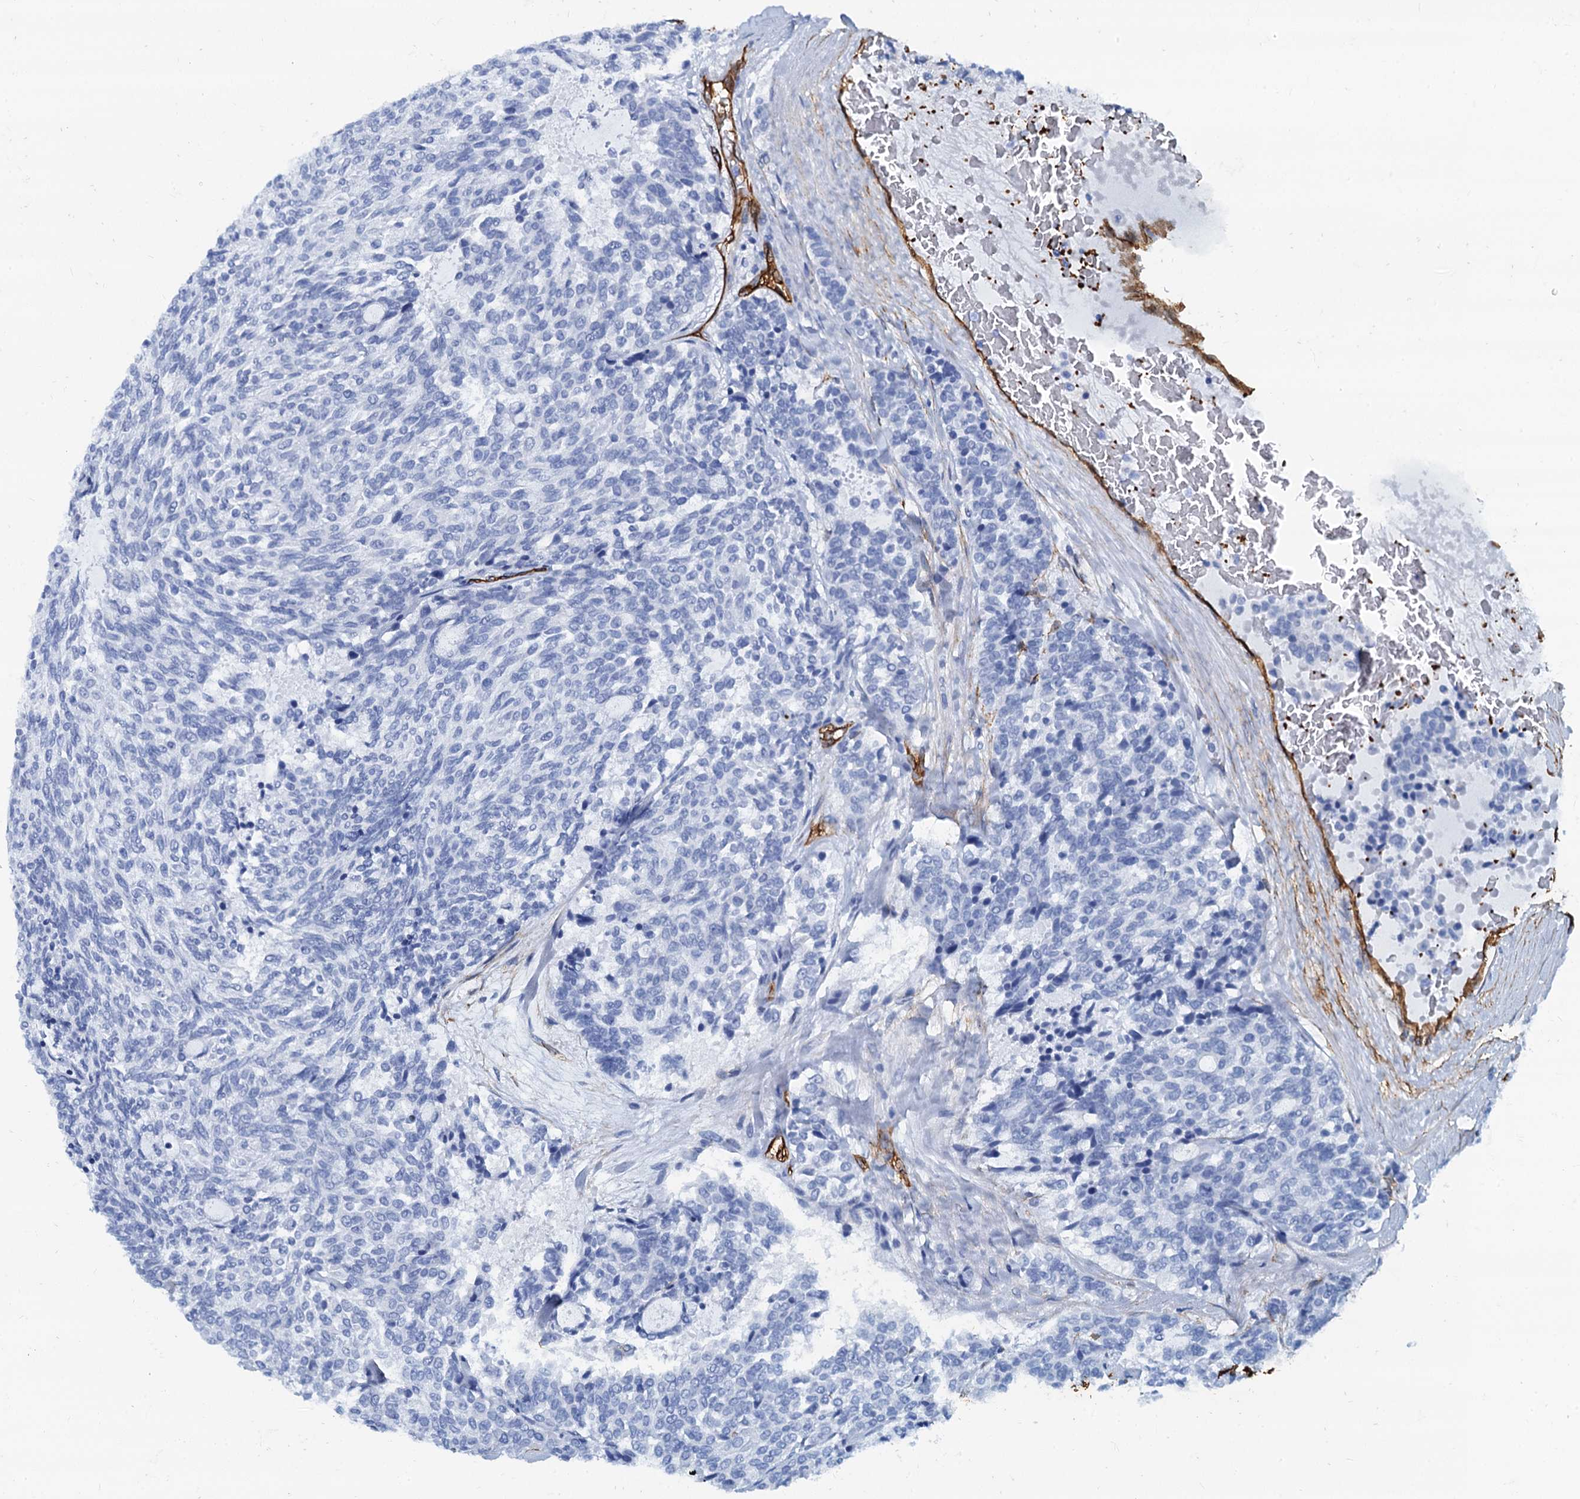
{"staining": {"intensity": "negative", "quantity": "none", "location": "none"}, "tissue": "carcinoid", "cell_type": "Tumor cells", "image_type": "cancer", "snomed": [{"axis": "morphology", "description": "Carcinoid, malignant, NOS"}, {"axis": "topography", "description": "Pancreas"}], "caption": "This is an immunohistochemistry (IHC) histopathology image of carcinoid (malignant). There is no staining in tumor cells.", "gene": "CAVIN2", "patient": {"sex": "female", "age": 54}}